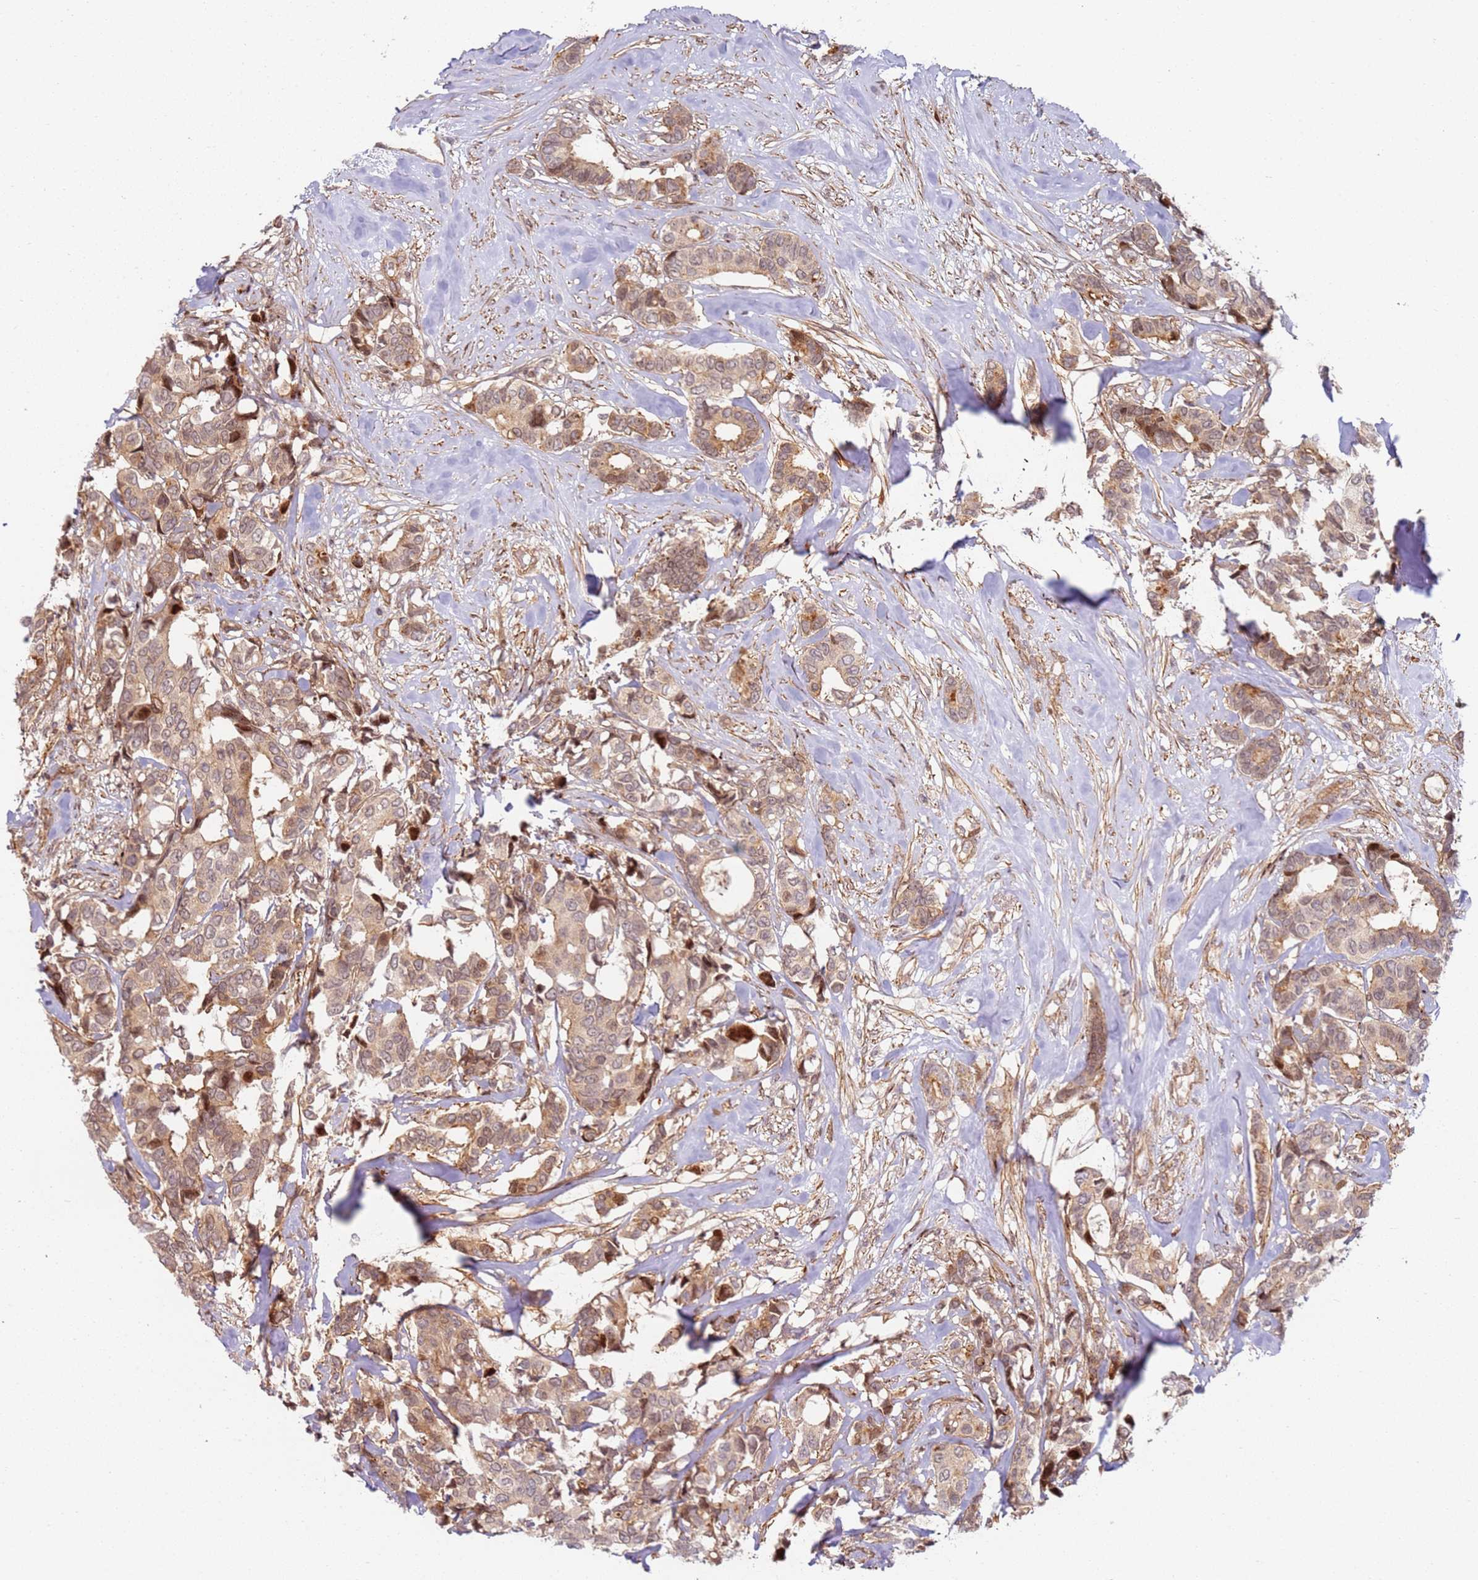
{"staining": {"intensity": "weak", "quantity": ">75%", "location": "cytoplasmic/membranous,nuclear"}, "tissue": "breast cancer", "cell_type": "Tumor cells", "image_type": "cancer", "snomed": [{"axis": "morphology", "description": "Duct carcinoma"}, {"axis": "topography", "description": "Breast"}], "caption": "Protein staining of breast cancer (invasive ductal carcinoma) tissue demonstrates weak cytoplasmic/membranous and nuclear positivity in approximately >75% of tumor cells.", "gene": "TMEM233", "patient": {"sex": "female", "age": 87}}